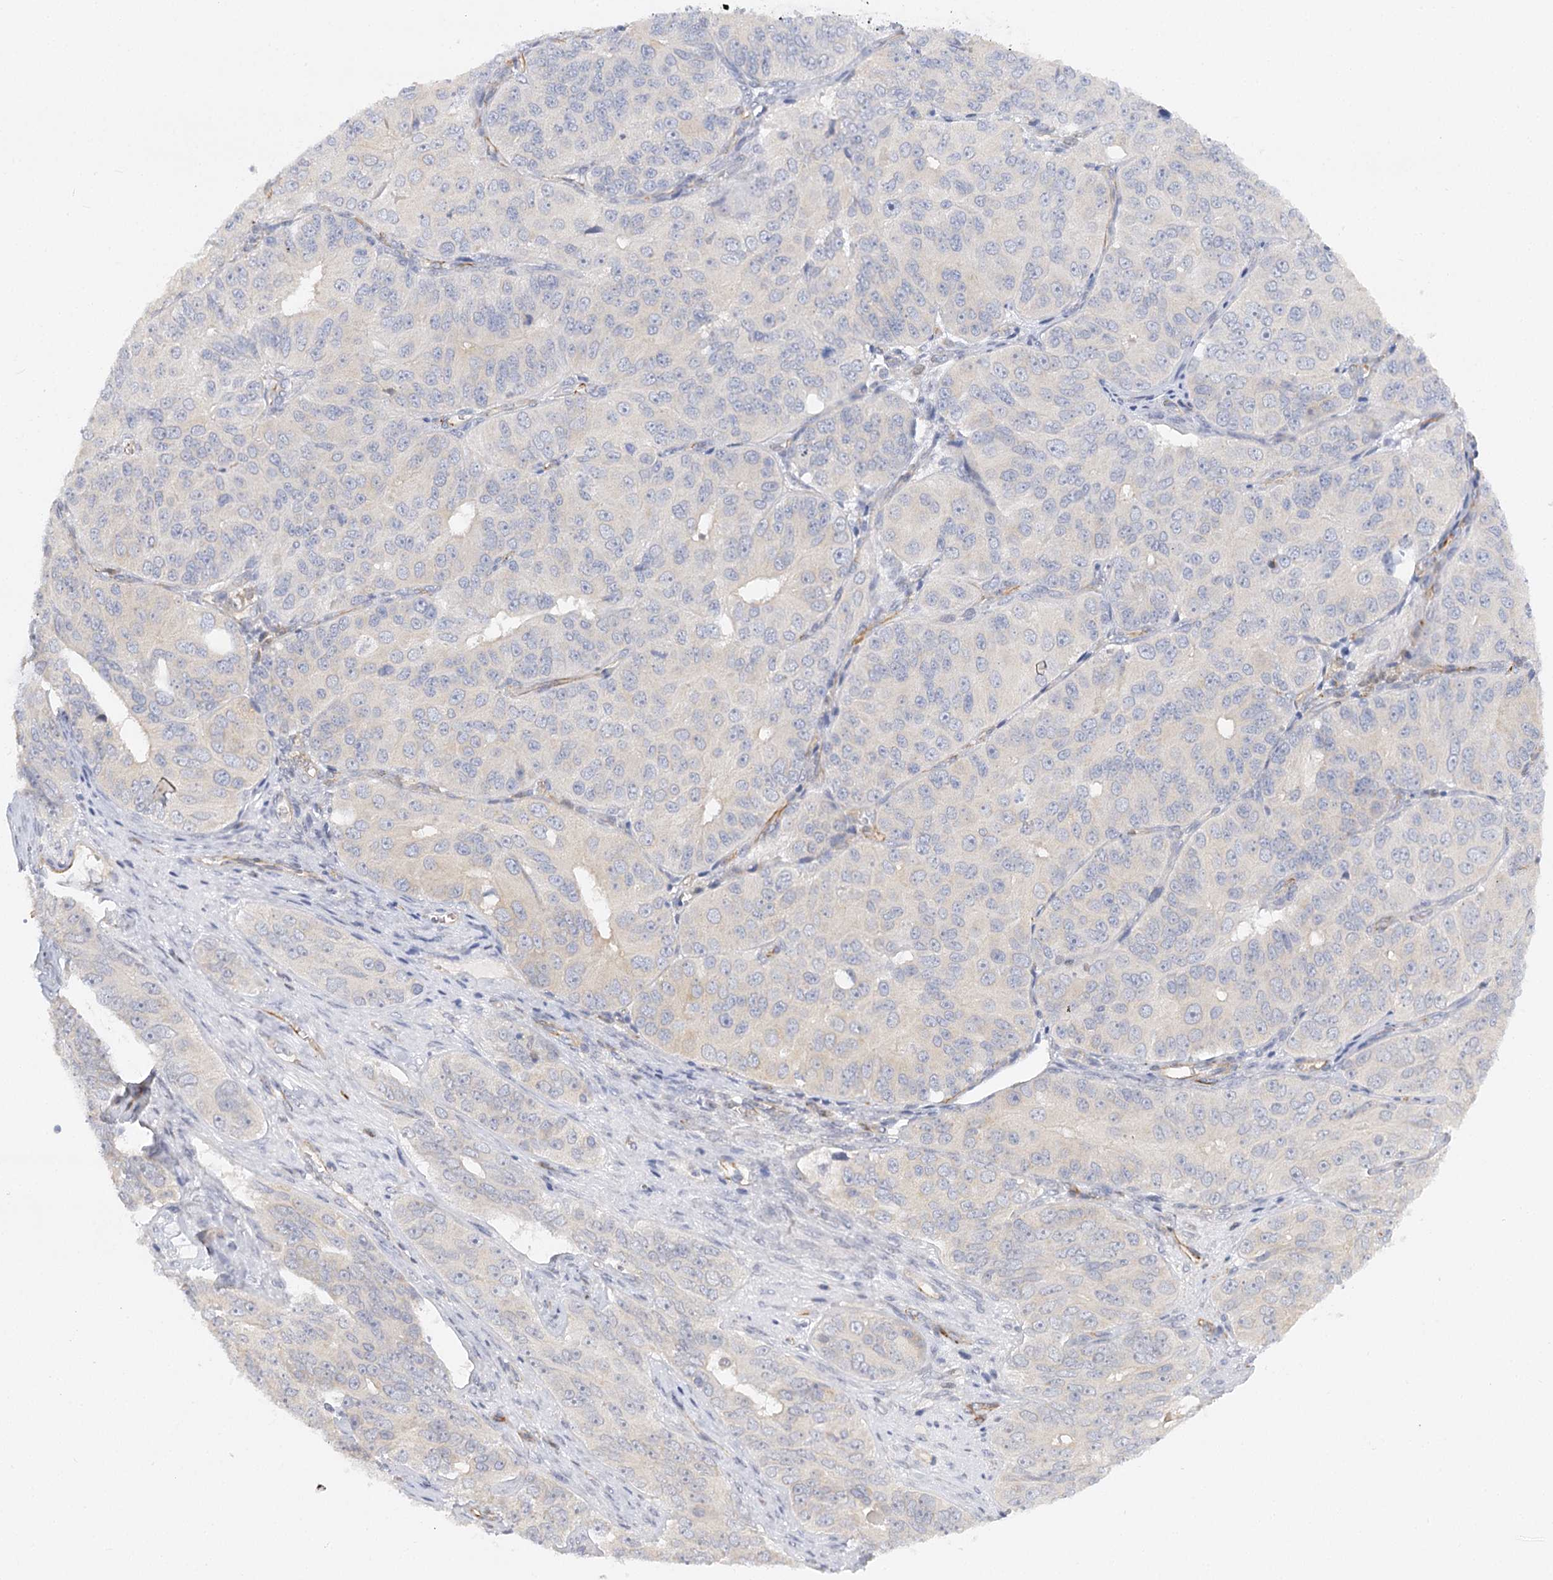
{"staining": {"intensity": "negative", "quantity": "none", "location": "none"}, "tissue": "ovarian cancer", "cell_type": "Tumor cells", "image_type": "cancer", "snomed": [{"axis": "morphology", "description": "Carcinoma, endometroid"}, {"axis": "topography", "description": "Ovary"}], "caption": "Human ovarian cancer stained for a protein using immunohistochemistry shows no positivity in tumor cells.", "gene": "NELL2", "patient": {"sex": "female", "age": 51}}